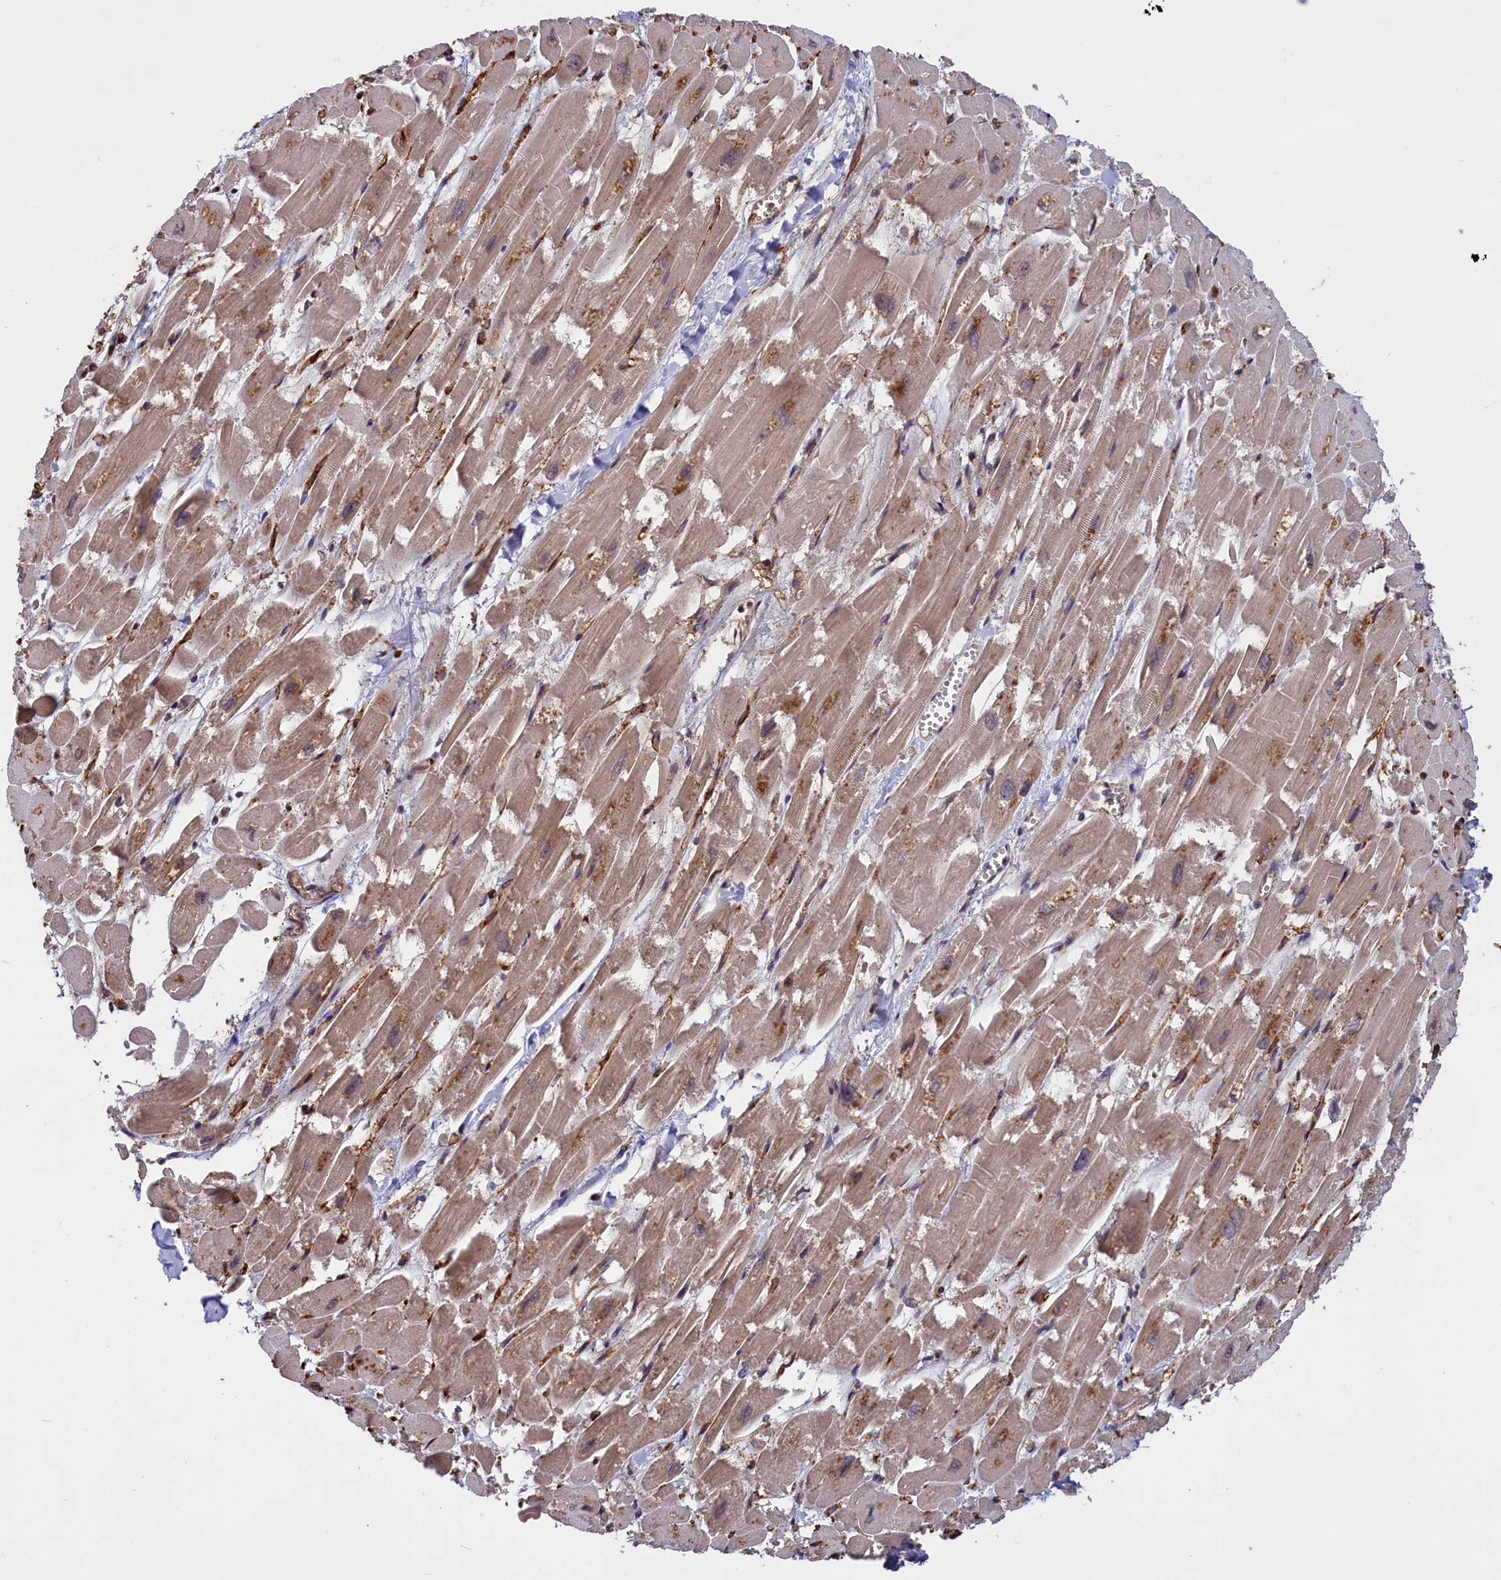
{"staining": {"intensity": "moderate", "quantity": ">75%", "location": "cytoplasmic/membranous"}, "tissue": "heart muscle", "cell_type": "Cardiomyocytes", "image_type": "normal", "snomed": [{"axis": "morphology", "description": "Normal tissue, NOS"}, {"axis": "topography", "description": "Heart"}], "caption": "Heart muscle stained with DAB (3,3'-diaminobenzidine) immunohistochemistry demonstrates medium levels of moderate cytoplasmic/membranous positivity in about >75% of cardiomyocytes.", "gene": "DENND1B", "patient": {"sex": "male", "age": 54}}